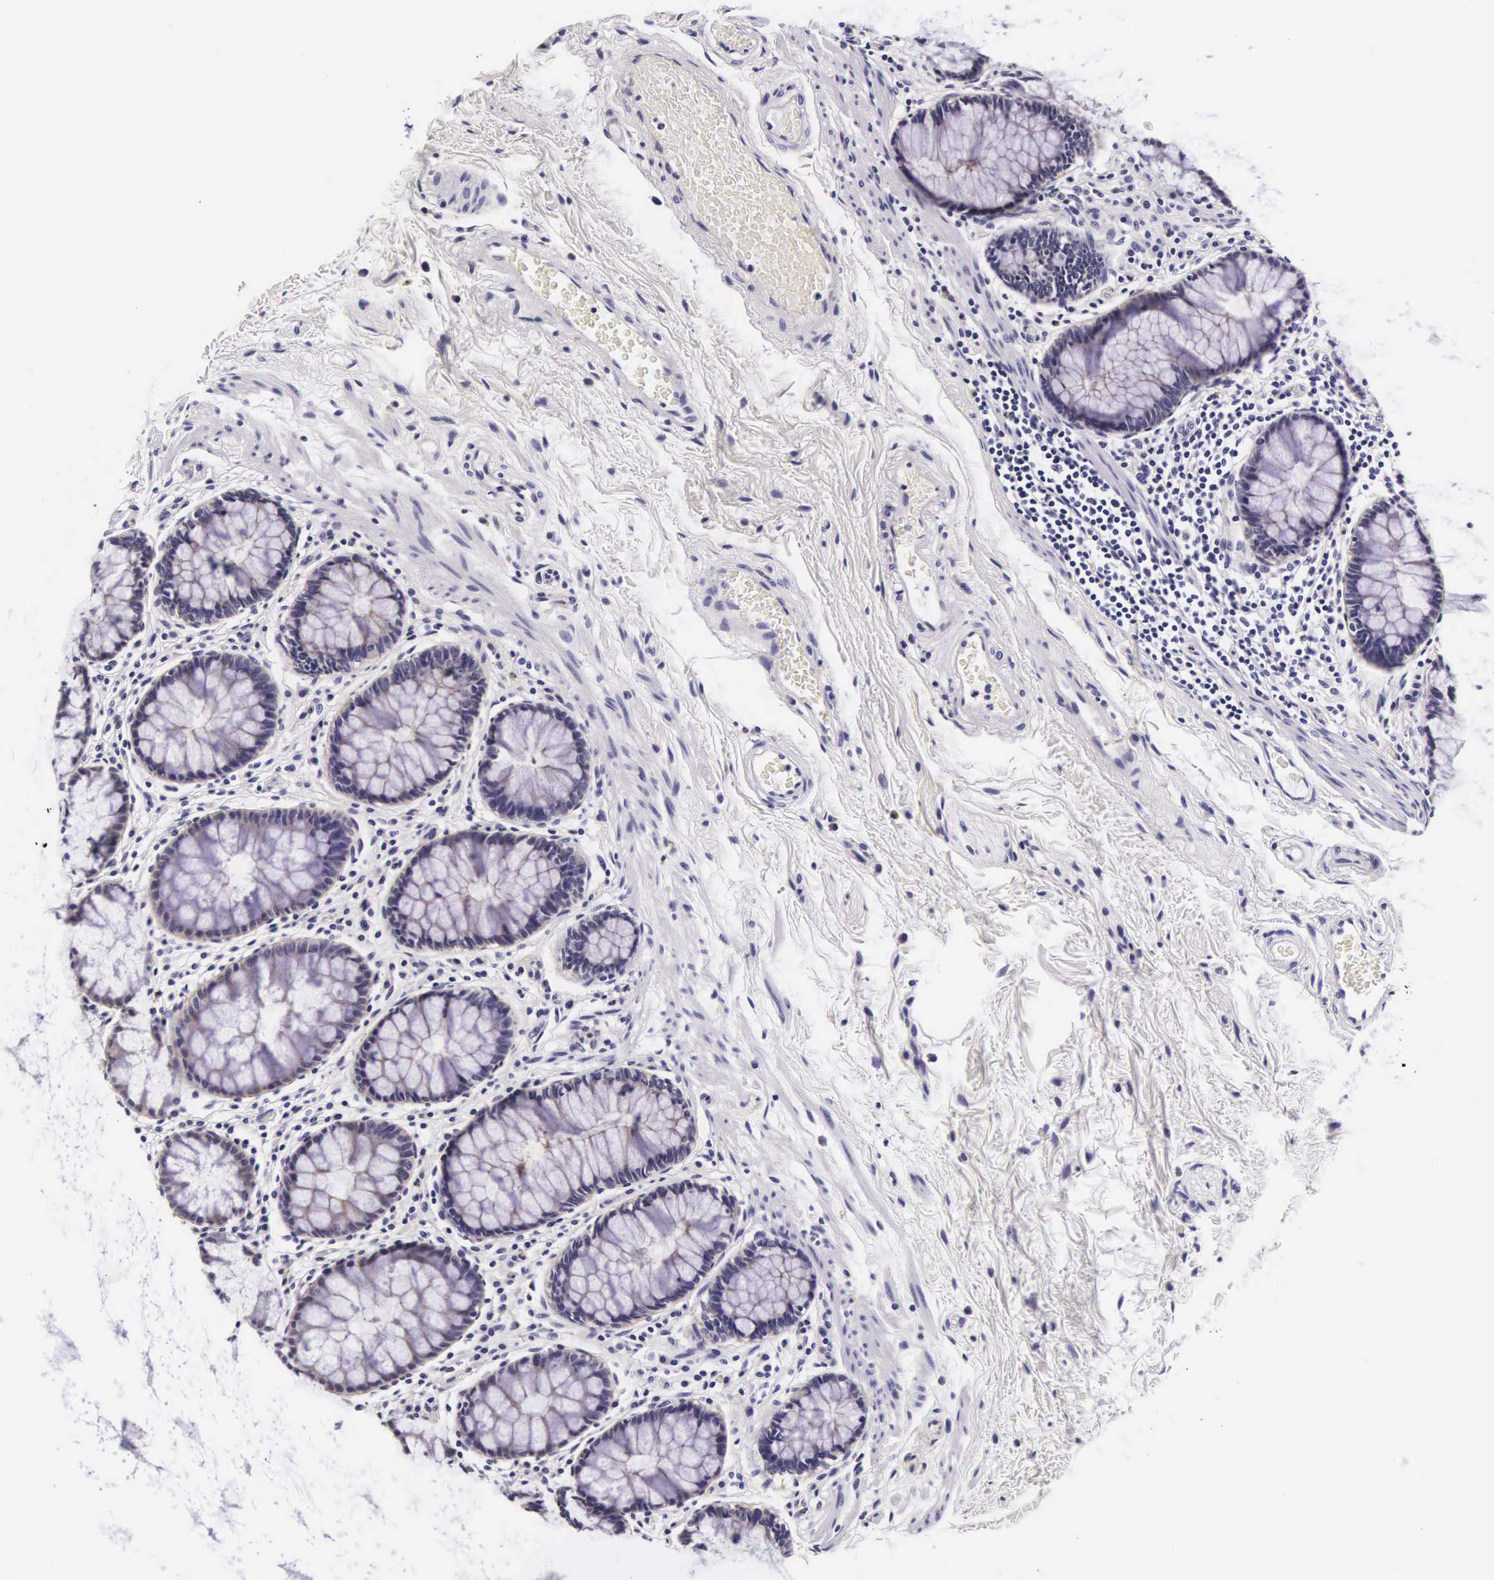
{"staining": {"intensity": "weak", "quantity": "25%-75%", "location": "cytoplasmic/membranous"}, "tissue": "rectum", "cell_type": "Glandular cells", "image_type": "normal", "snomed": [{"axis": "morphology", "description": "Normal tissue, NOS"}, {"axis": "topography", "description": "Rectum"}], "caption": "A photomicrograph showing weak cytoplasmic/membranous staining in approximately 25%-75% of glandular cells in normal rectum, as visualized by brown immunohistochemical staining.", "gene": "PHETA2", "patient": {"sex": "male", "age": 77}}